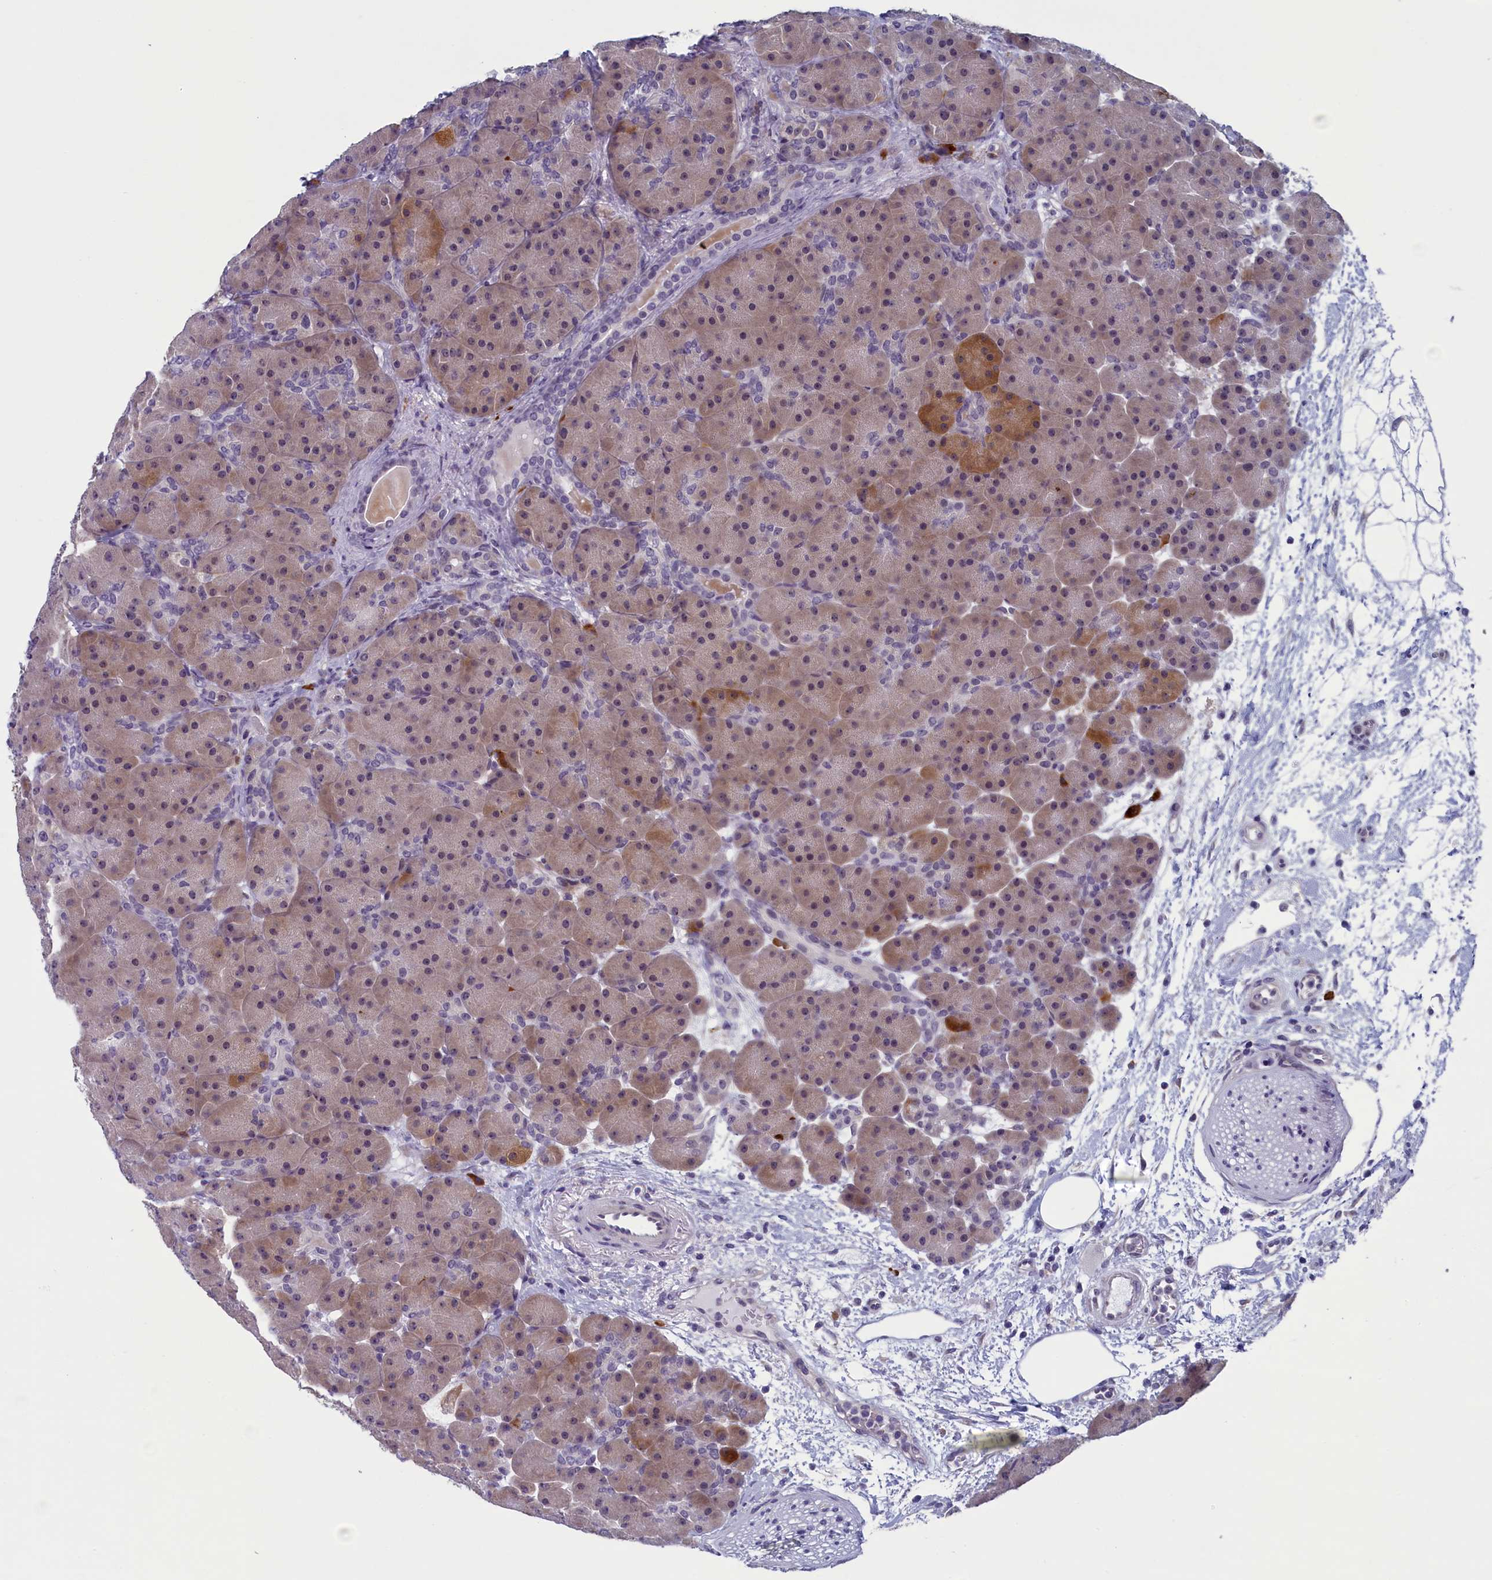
{"staining": {"intensity": "weak", "quantity": ">75%", "location": "cytoplasmic/membranous"}, "tissue": "pancreas", "cell_type": "Exocrine glandular cells", "image_type": "normal", "snomed": [{"axis": "morphology", "description": "Normal tissue, NOS"}, {"axis": "topography", "description": "Pancreas"}], "caption": "Weak cytoplasmic/membranous positivity is appreciated in about >75% of exocrine glandular cells in benign pancreas.", "gene": "CNEP1R1", "patient": {"sex": "male", "age": 66}}